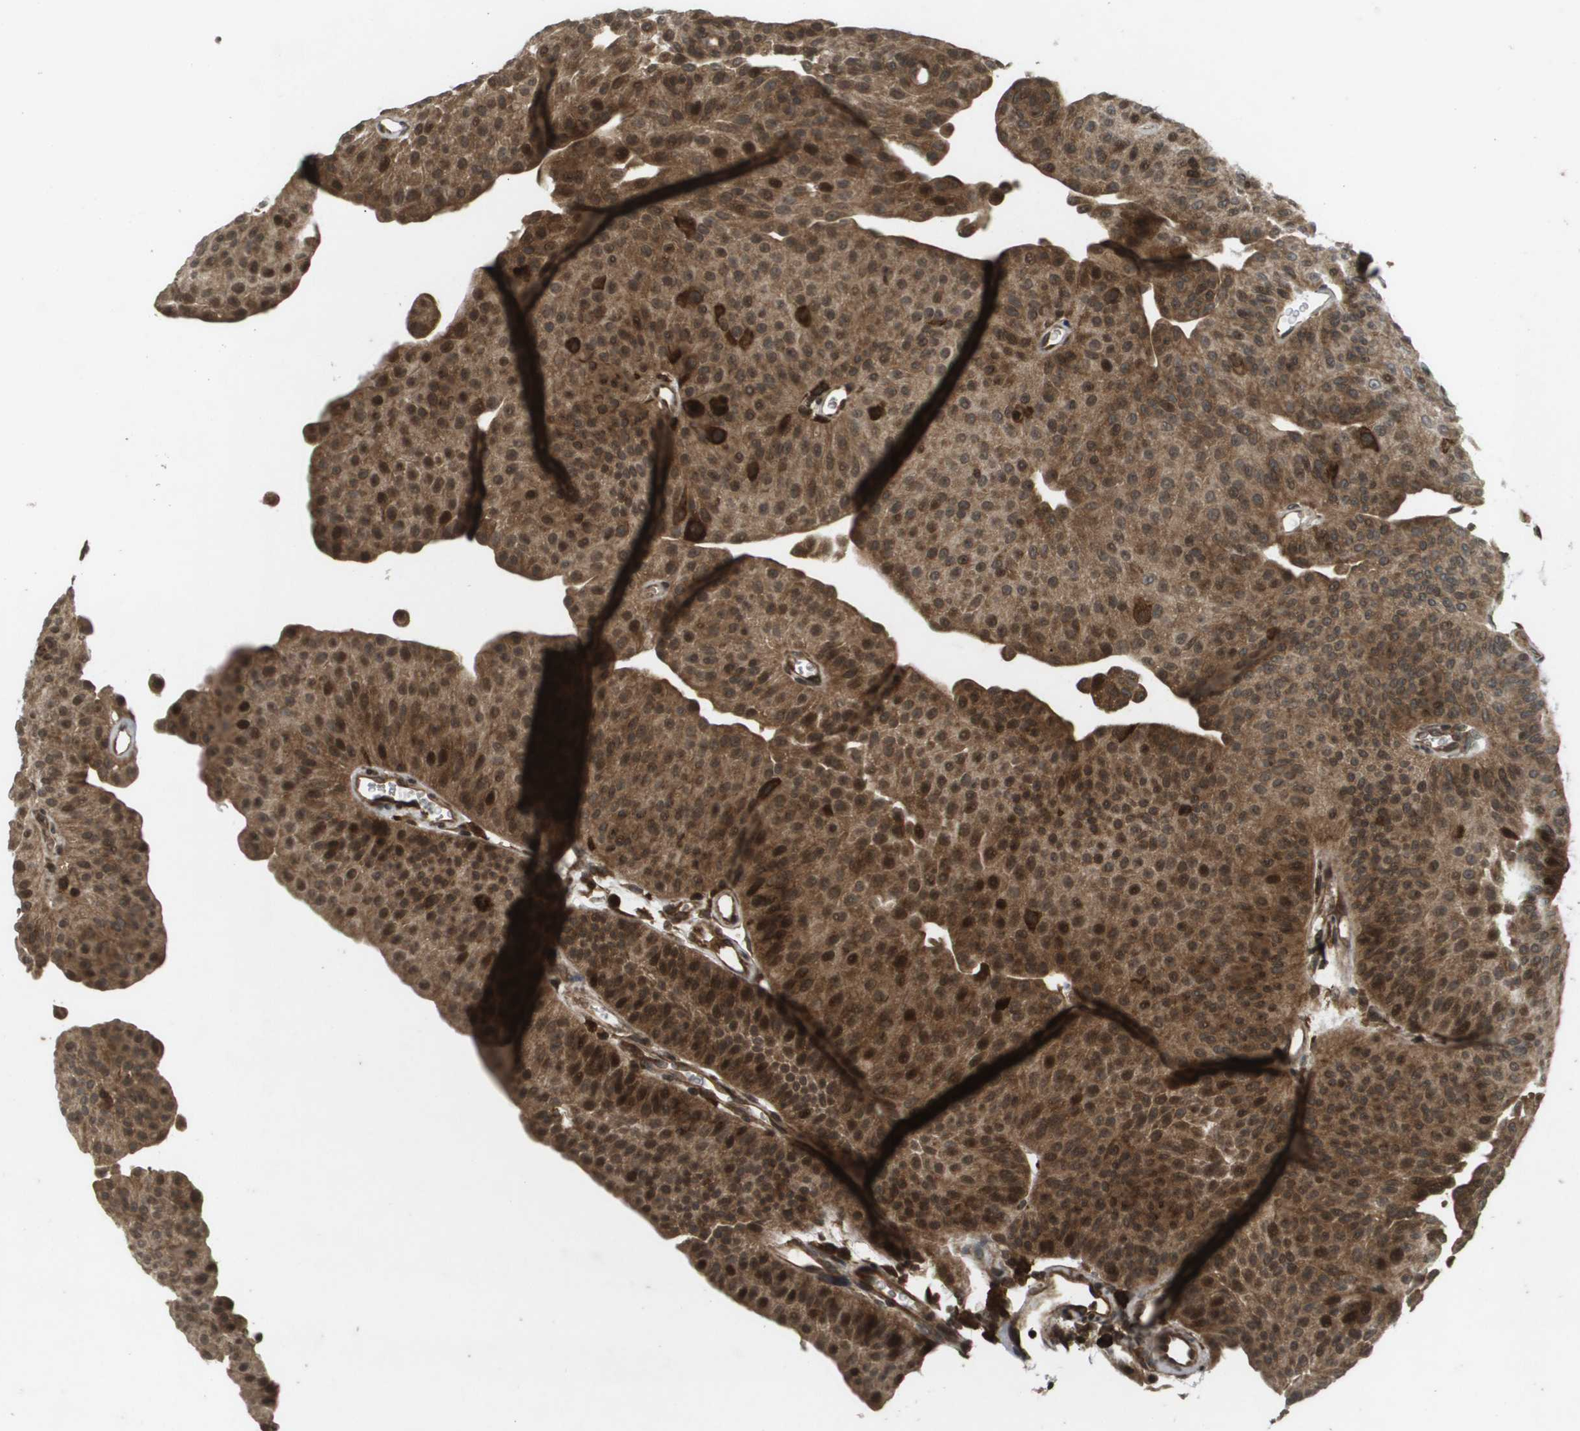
{"staining": {"intensity": "strong", "quantity": ">75%", "location": "cytoplasmic/membranous,nuclear"}, "tissue": "urothelial cancer", "cell_type": "Tumor cells", "image_type": "cancer", "snomed": [{"axis": "morphology", "description": "Urothelial carcinoma, Low grade"}, {"axis": "topography", "description": "Urinary bladder"}], "caption": "Low-grade urothelial carcinoma tissue demonstrates strong cytoplasmic/membranous and nuclear positivity in about >75% of tumor cells", "gene": "KIF11", "patient": {"sex": "female", "age": 60}}